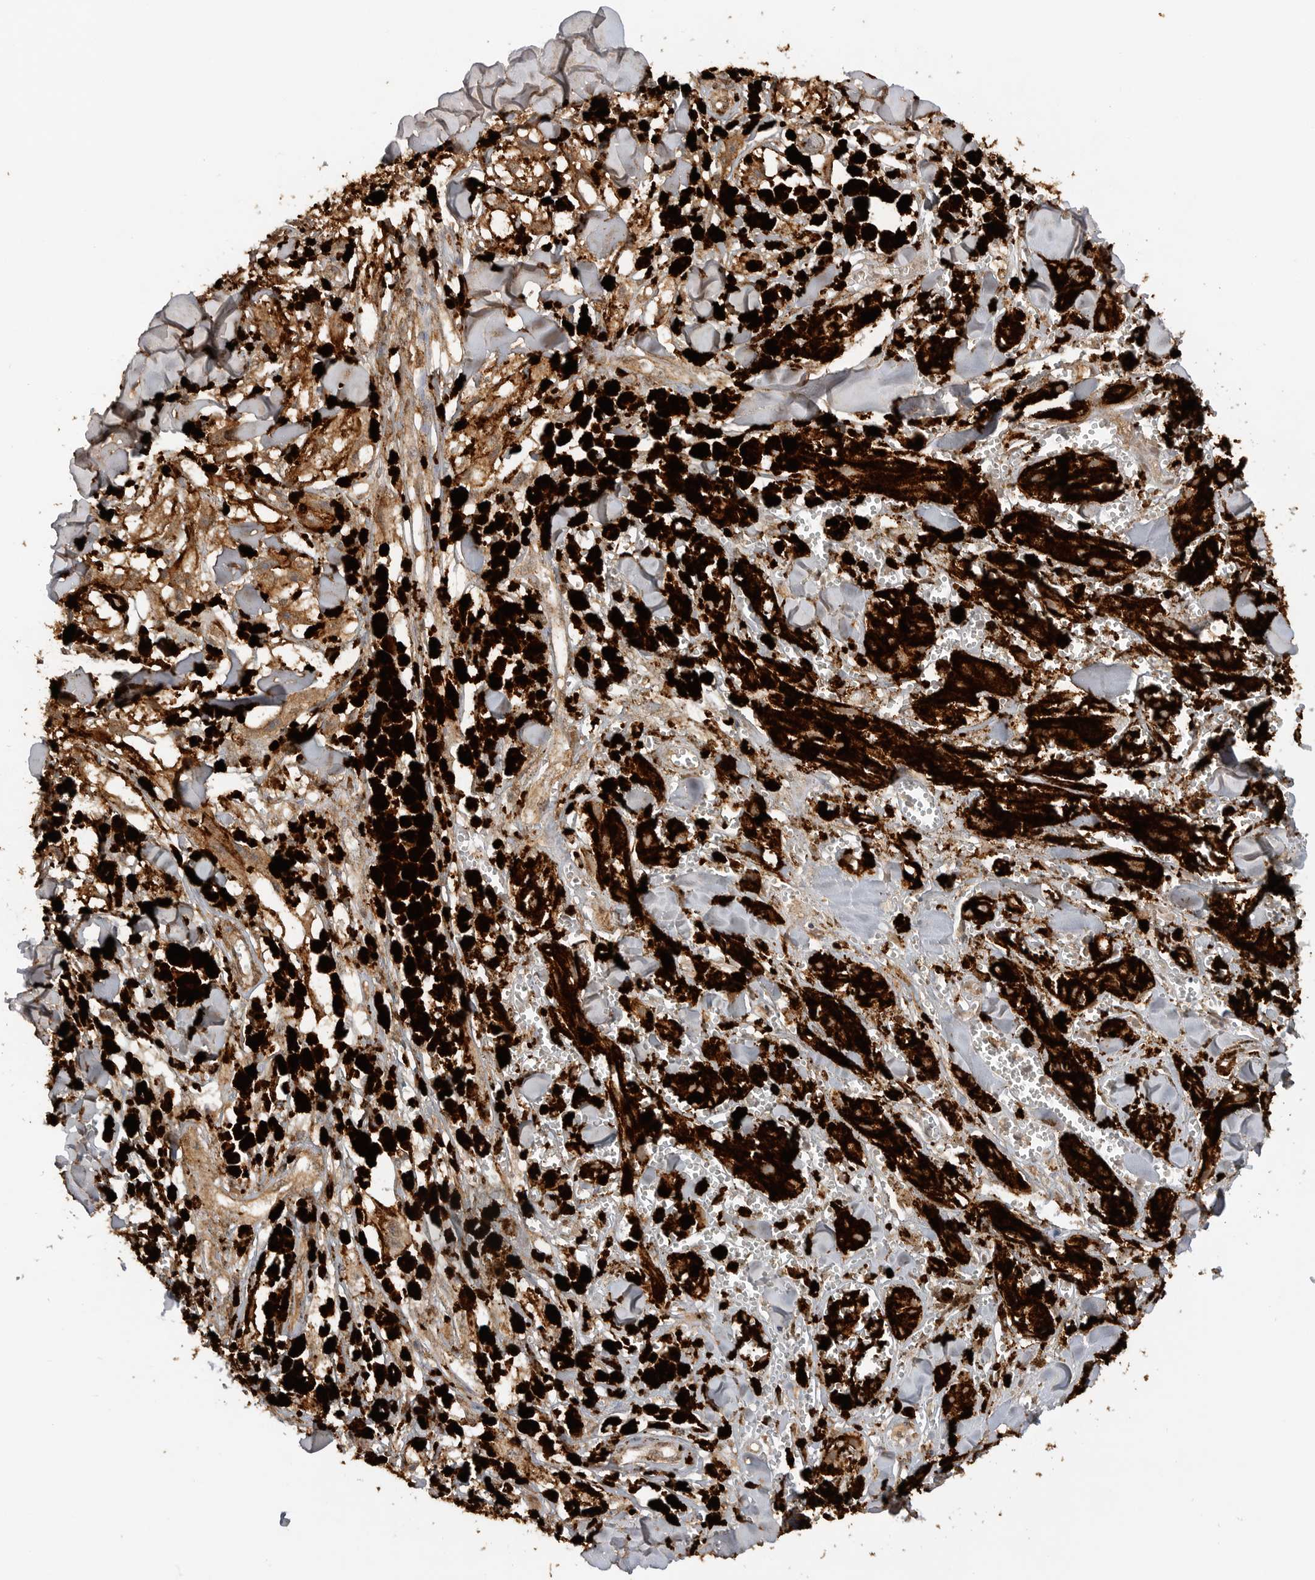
{"staining": {"intensity": "moderate", "quantity": ">75%", "location": "cytoplasmic/membranous"}, "tissue": "melanoma", "cell_type": "Tumor cells", "image_type": "cancer", "snomed": [{"axis": "morphology", "description": "Malignant melanoma, NOS"}, {"axis": "topography", "description": "Skin"}], "caption": "Immunohistochemistry (IHC) photomicrograph of malignant melanoma stained for a protein (brown), which reveals medium levels of moderate cytoplasmic/membranous staining in about >75% of tumor cells.", "gene": "ICOSLG", "patient": {"sex": "male", "age": 88}}